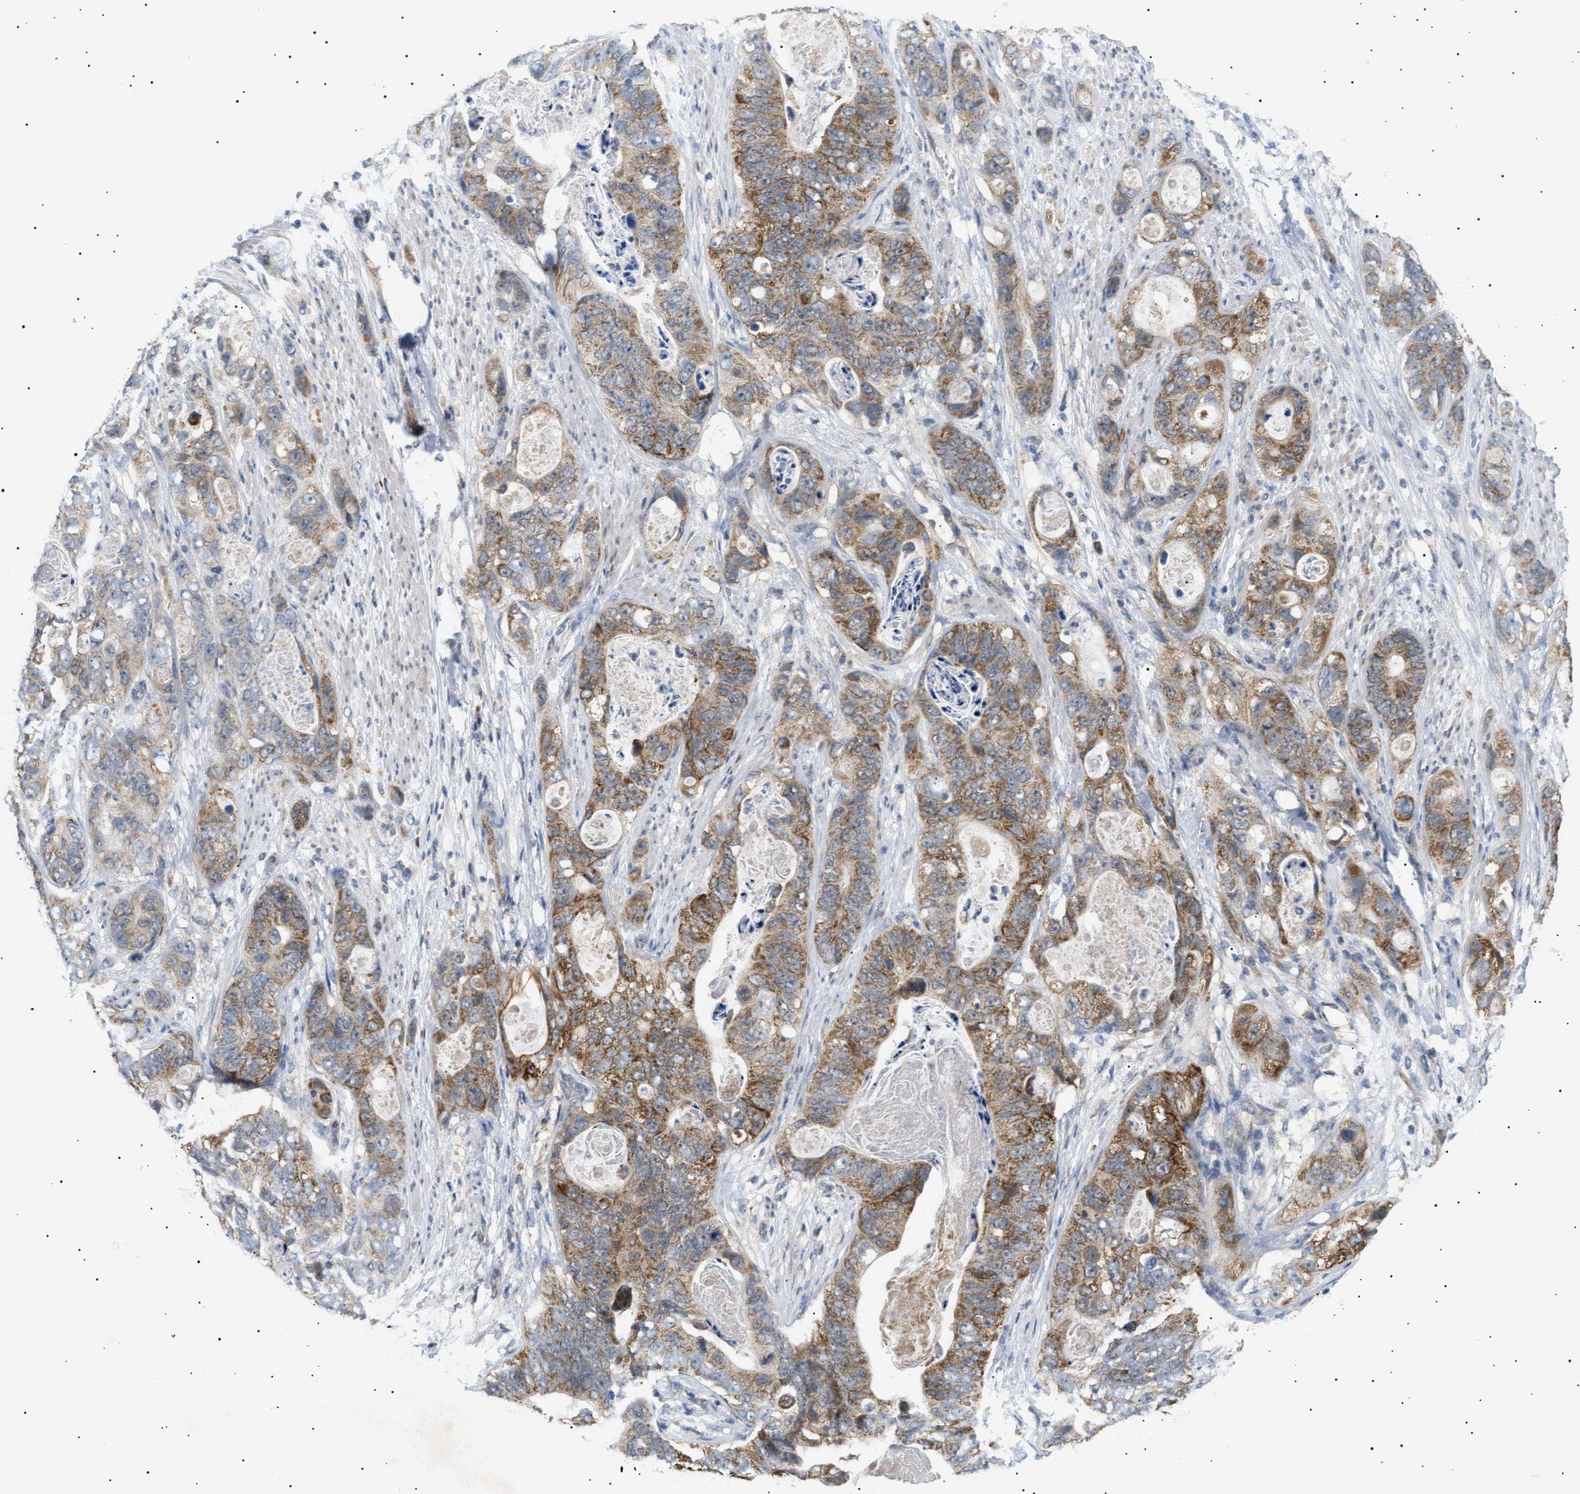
{"staining": {"intensity": "moderate", "quantity": ">75%", "location": "cytoplasmic/membranous"}, "tissue": "stomach cancer", "cell_type": "Tumor cells", "image_type": "cancer", "snomed": [{"axis": "morphology", "description": "Adenocarcinoma, NOS"}, {"axis": "topography", "description": "Stomach"}], "caption": "Approximately >75% of tumor cells in stomach adenocarcinoma show moderate cytoplasmic/membranous protein expression as visualized by brown immunohistochemical staining.", "gene": "SIRT5", "patient": {"sex": "female", "age": 89}}